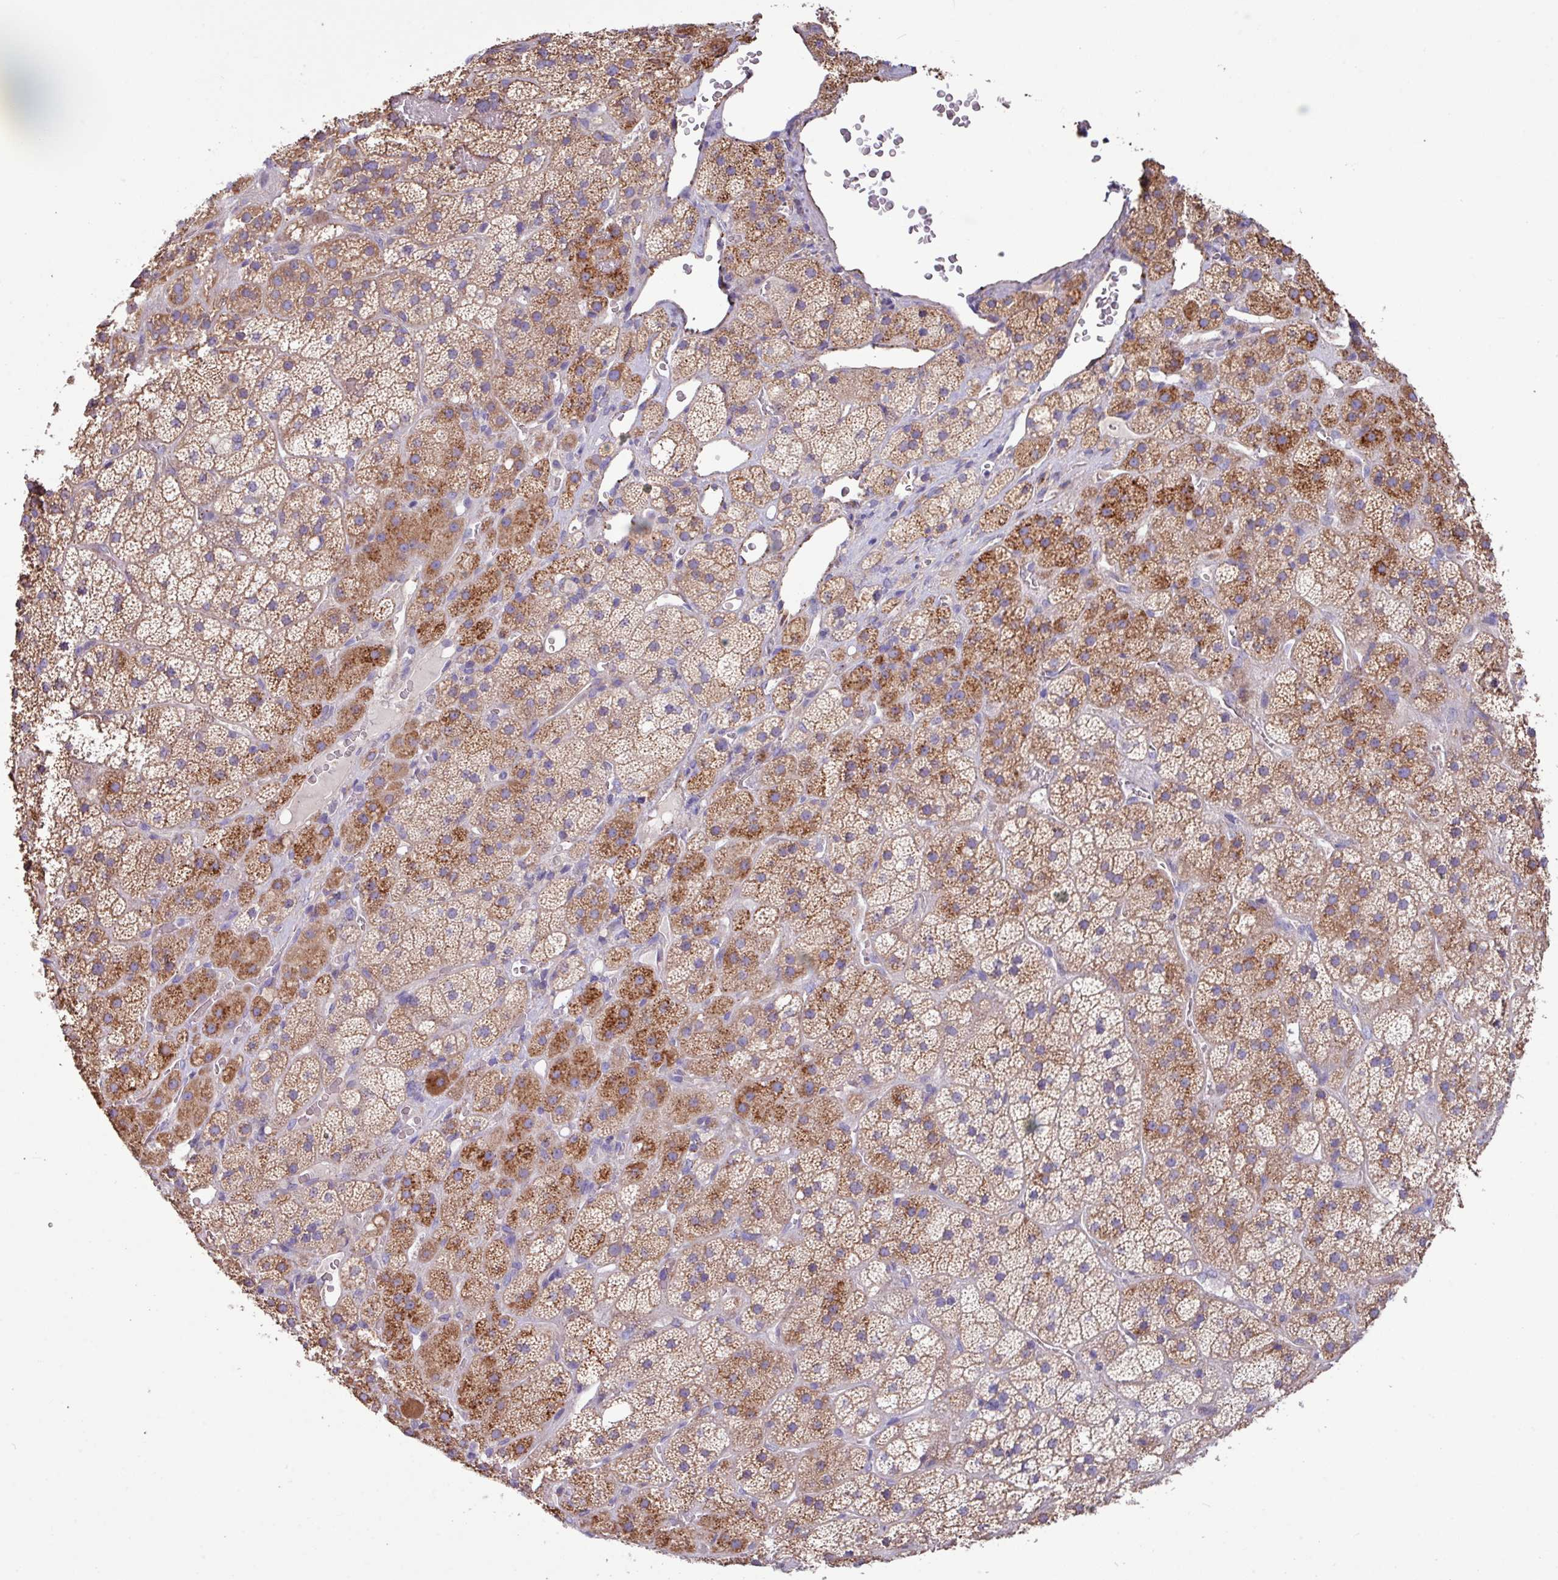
{"staining": {"intensity": "moderate", "quantity": ">75%", "location": "cytoplasmic/membranous"}, "tissue": "adrenal gland", "cell_type": "Glandular cells", "image_type": "normal", "snomed": [{"axis": "morphology", "description": "Normal tissue, NOS"}, {"axis": "topography", "description": "Adrenal gland"}], "caption": "Moderate cytoplasmic/membranous positivity is seen in approximately >75% of glandular cells in benign adrenal gland. Immunohistochemistry (ihc) stains the protein in brown and the nuclei are stained blue.", "gene": "PPM1J", "patient": {"sex": "male", "age": 57}}